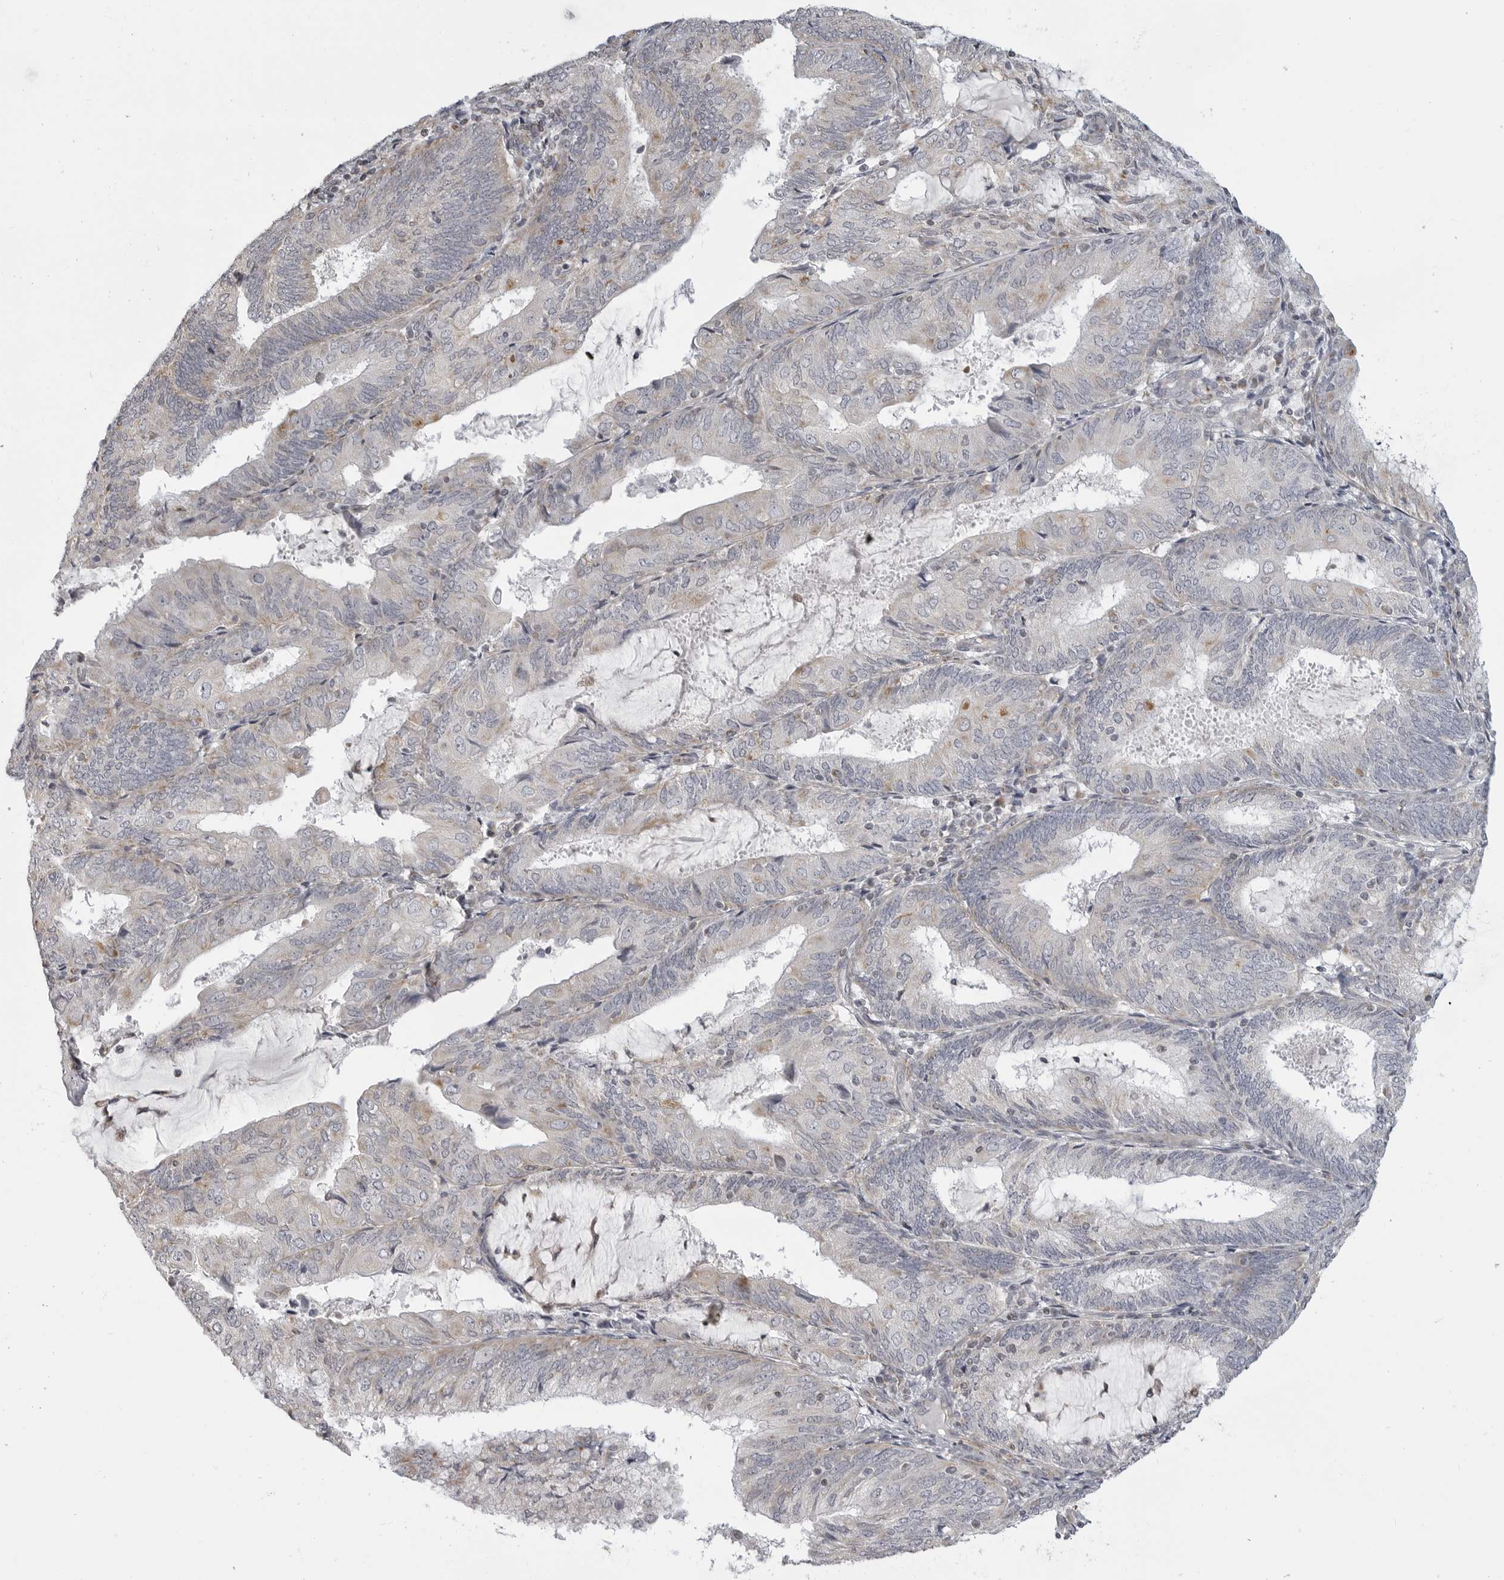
{"staining": {"intensity": "negative", "quantity": "none", "location": "none"}, "tissue": "endometrial cancer", "cell_type": "Tumor cells", "image_type": "cancer", "snomed": [{"axis": "morphology", "description": "Adenocarcinoma, NOS"}, {"axis": "topography", "description": "Endometrium"}], "caption": "An IHC image of endometrial adenocarcinoma is shown. There is no staining in tumor cells of endometrial adenocarcinoma. The staining is performed using DAB brown chromogen with nuclei counter-stained in using hematoxylin.", "gene": "MAP7D1", "patient": {"sex": "female", "age": 81}}